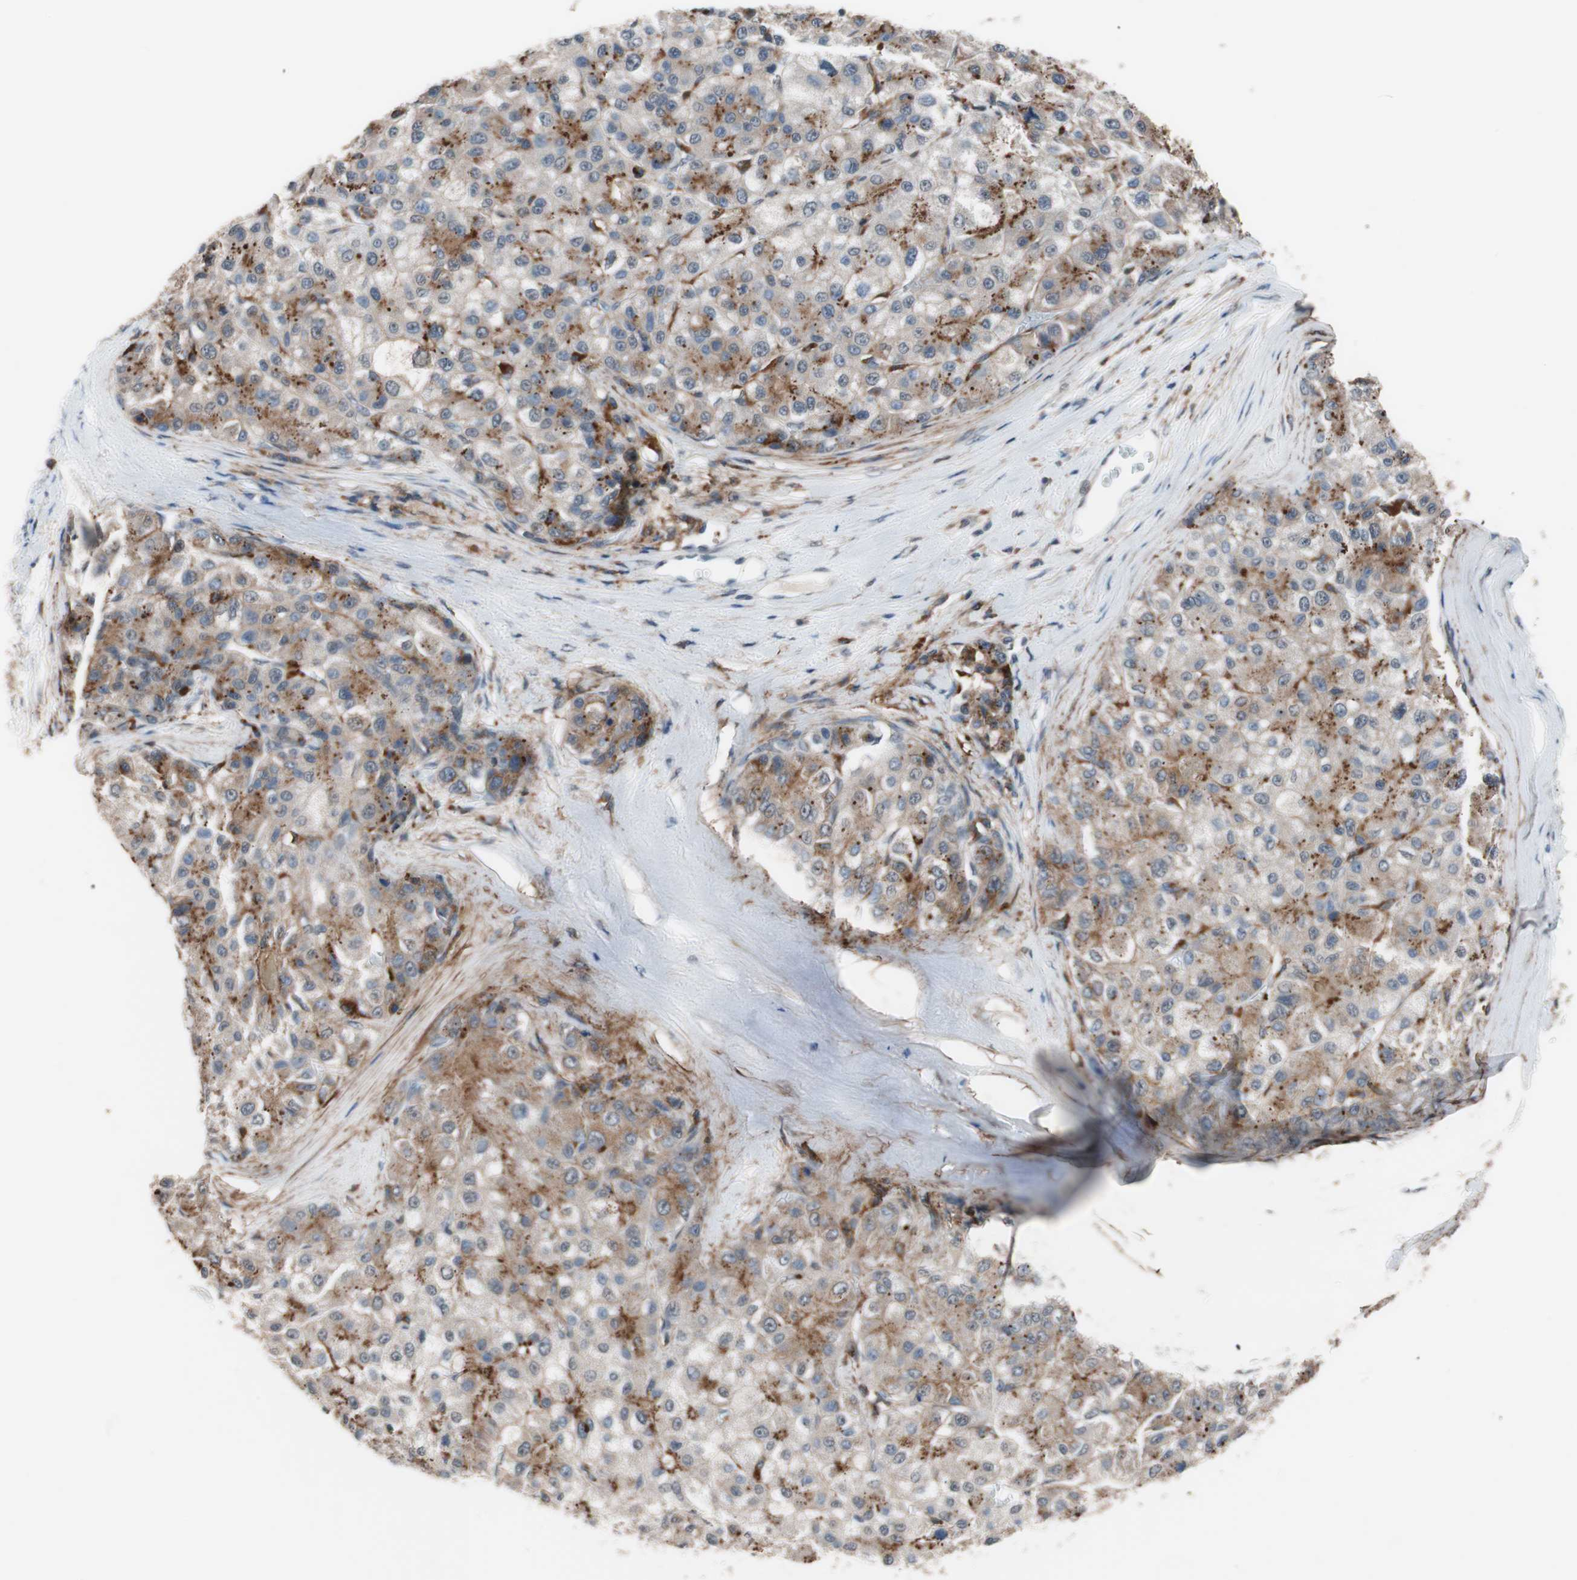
{"staining": {"intensity": "moderate", "quantity": "25%-75%", "location": "cytoplasmic/membranous"}, "tissue": "liver cancer", "cell_type": "Tumor cells", "image_type": "cancer", "snomed": [{"axis": "morphology", "description": "Carcinoma, Hepatocellular, NOS"}, {"axis": "topography", "description": "Liver"}], "caption": "This is an image of immunohistochemistry (IHC) staining of liver cancer, which shows moderate positivity in the cytoplasmic/membranous of tumor cells.", "gene": "LITAF", "patient": {"sex": "male", "age": 80}}